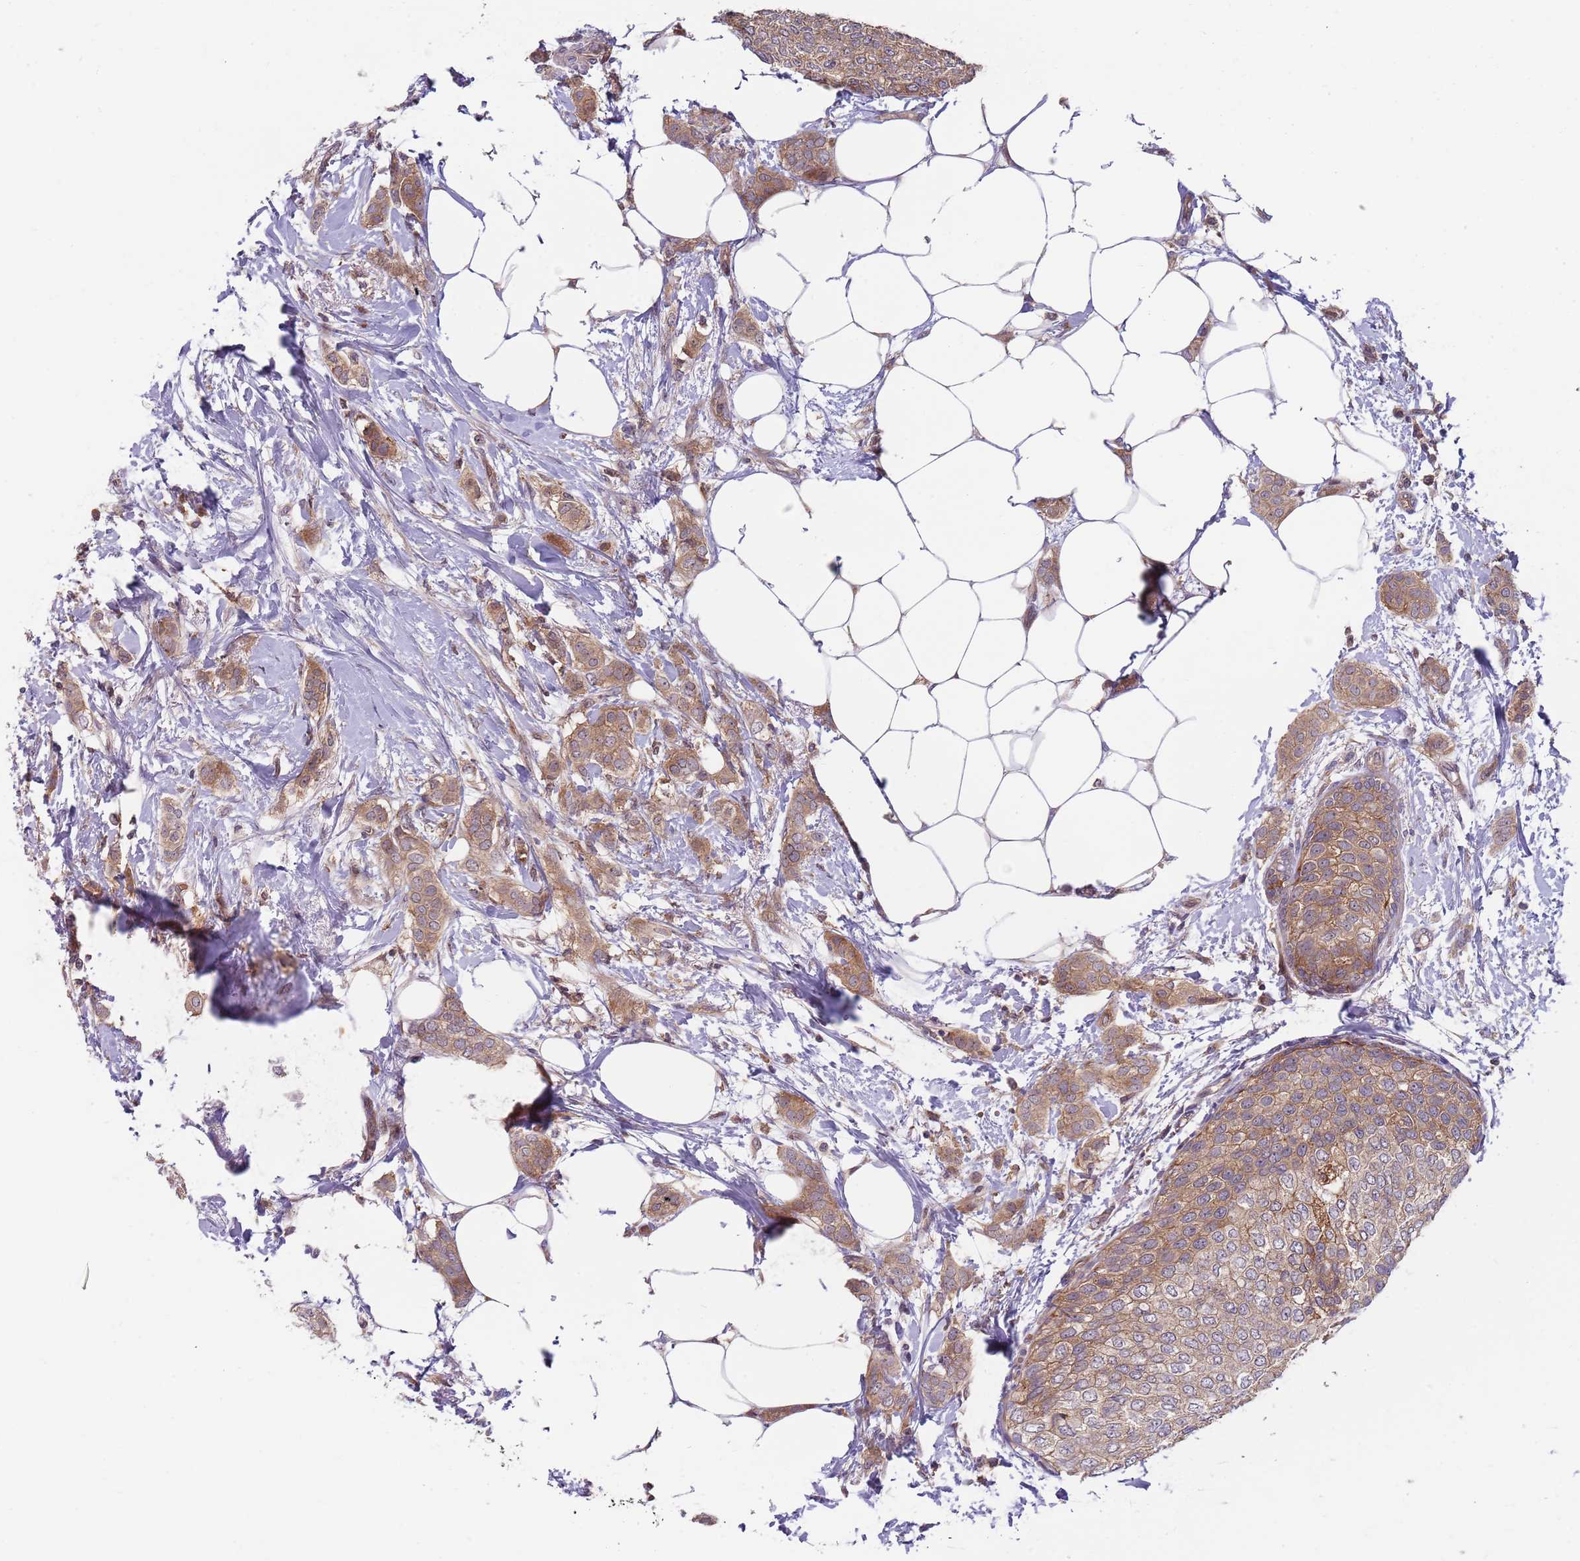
{"staining": {"intensity": "moderate", "quantity": ">75%", "location": "cytoplasmic/membranous"}, "tissue": "breast cancer", "cell_type": "Tumor cells", "image_type": "cancer", "snomed": [{"axis": "morphology", "description": "Duct carcinoma"}, {"axis": "topography", "description": "Breast"}], "caption": "Breast intraductal carcinoma tissue exhibits moderate cytoplasmic/membranous staining in approximately >75% of tumor cells", "gene": "GGA1", "patient": {"sex": "female", "age": 72}}